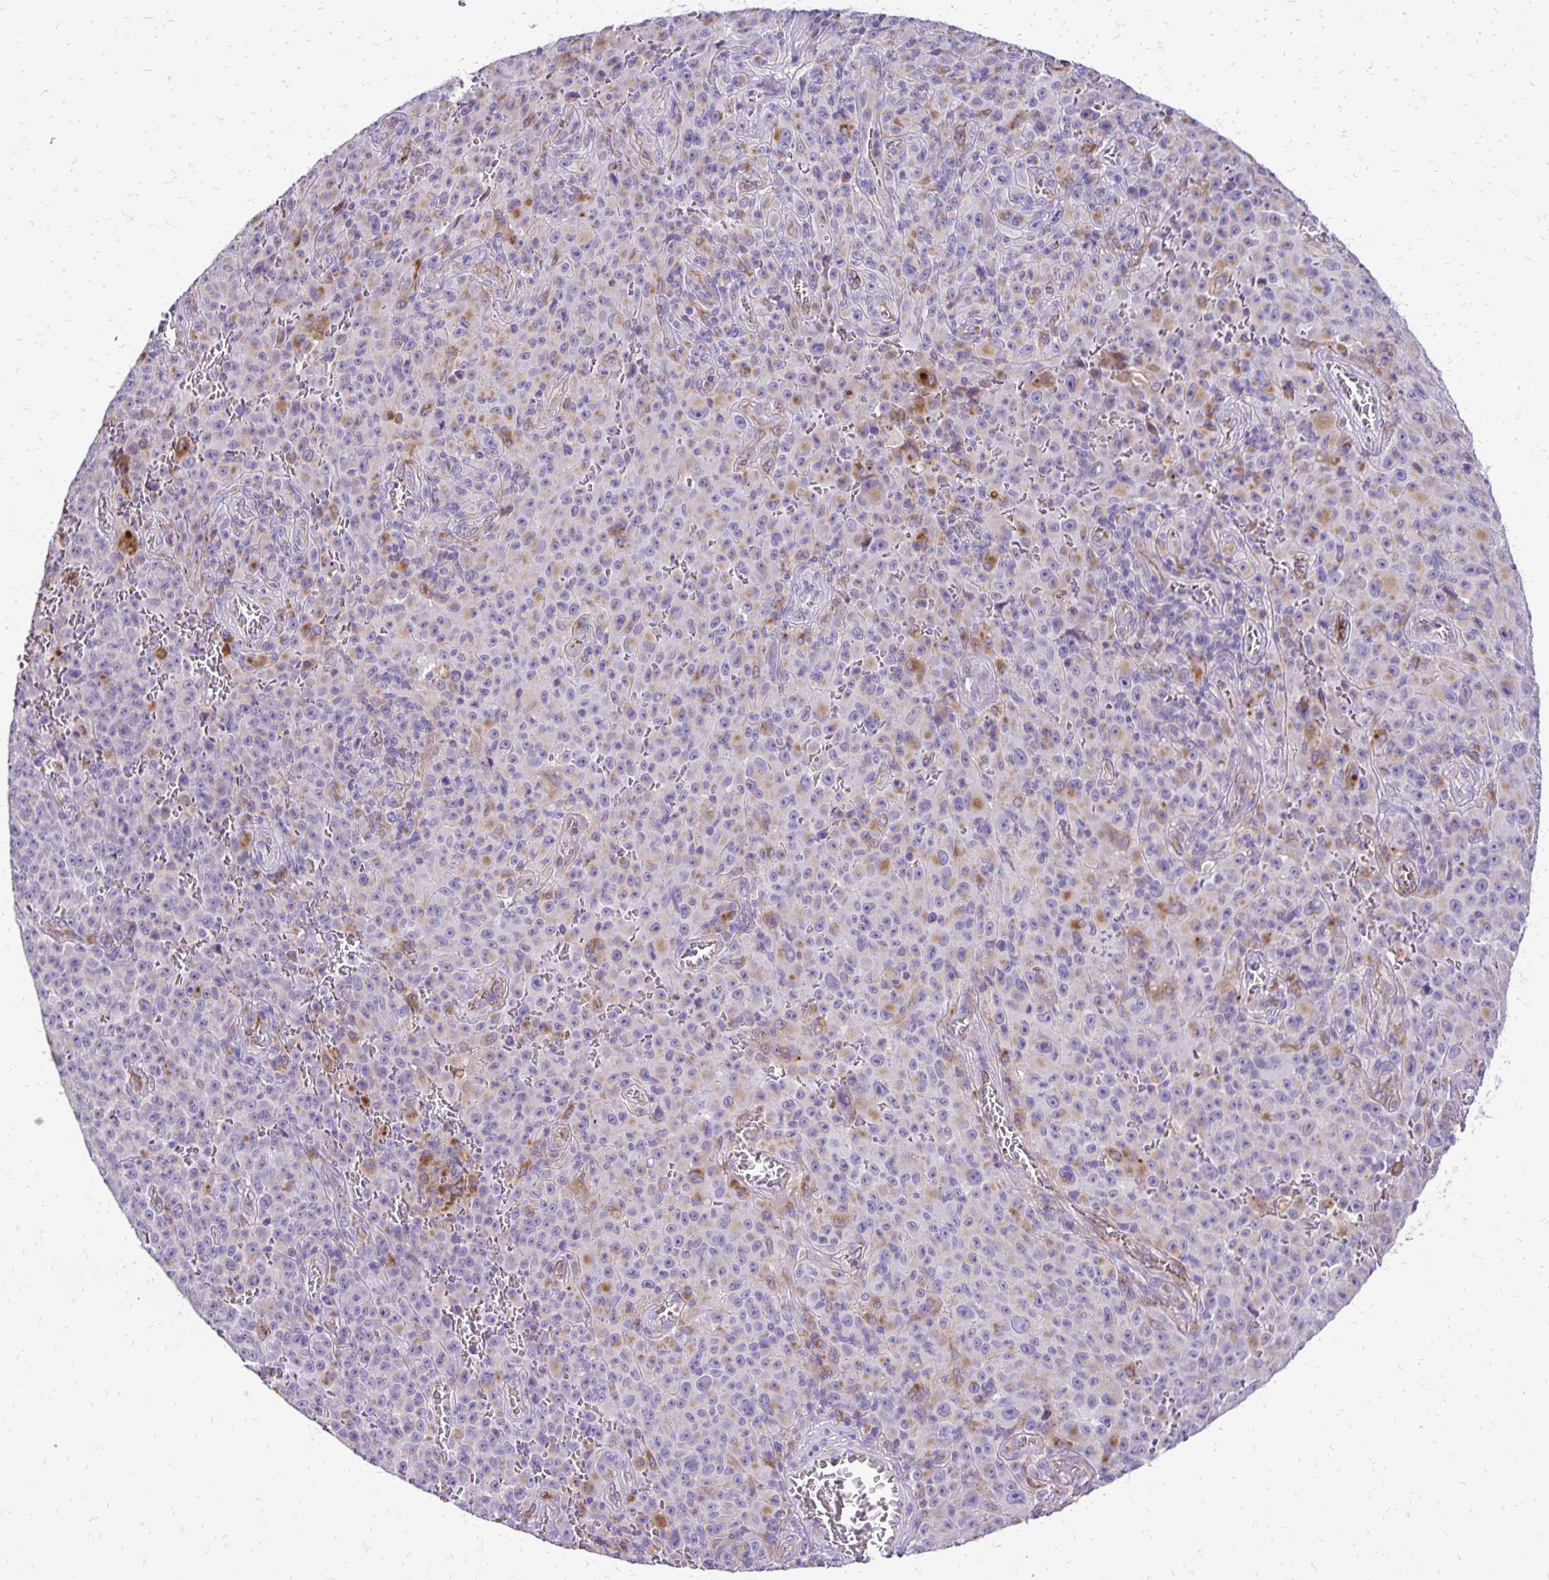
{"staining": {"intensity": "negative", "quantity": "none", "location": "none"}, "tissue": "melanoma", "cell_type": "Tumor cells", "image_type": "cancer", "snomed": [{"axis": "morphology", "description": "Malignant melanoma, NOS"}, {"axis": "topography", "description": "Skin"}], "caption": "This is an immunohistochemistry photomicrograph of melanoma. There is no positivity in tumor cells.", "gene": "EIF5A", "patient": {"sex": "female", "age": 82}}